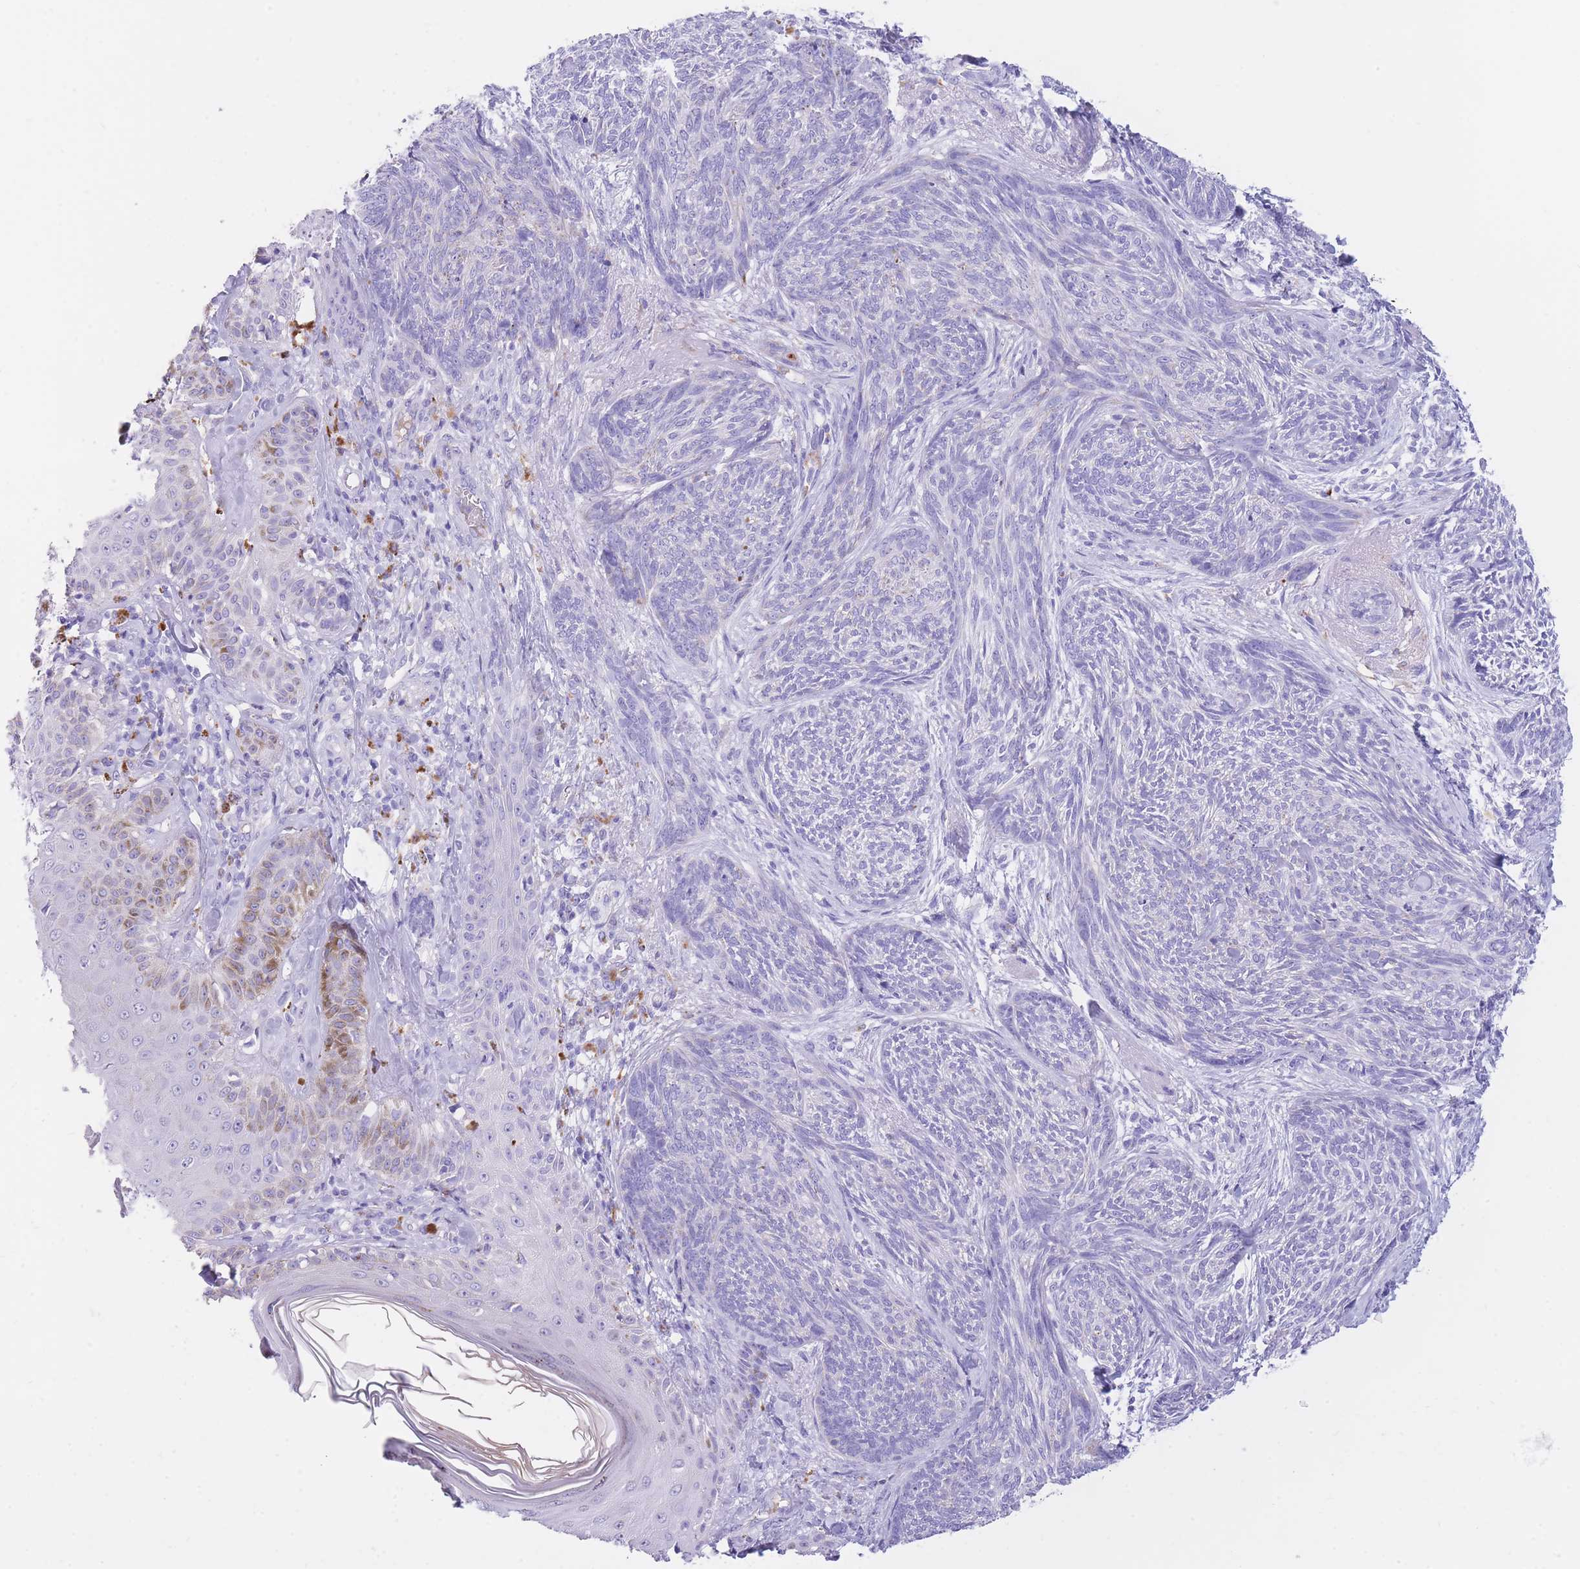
{"staining": {"intensity": "negative", "quantity": "none", "location": "none"}, "tissue": "skin cancer", "cell_type": "Tumor cells", "image_type": "cancer", "snomed": [{"axis": "morphology", "description": "Basal cell carcinoma"}, {"axis": "topography", "description": "Skin"}], "caption": "IHC micrograph of skin cancer (basal cell carcinoma) stained for a protein (brown), which shows no expression in tumor cells.", "gene": "PLBD1", "patient": {"sex": "male", "age": 73}}